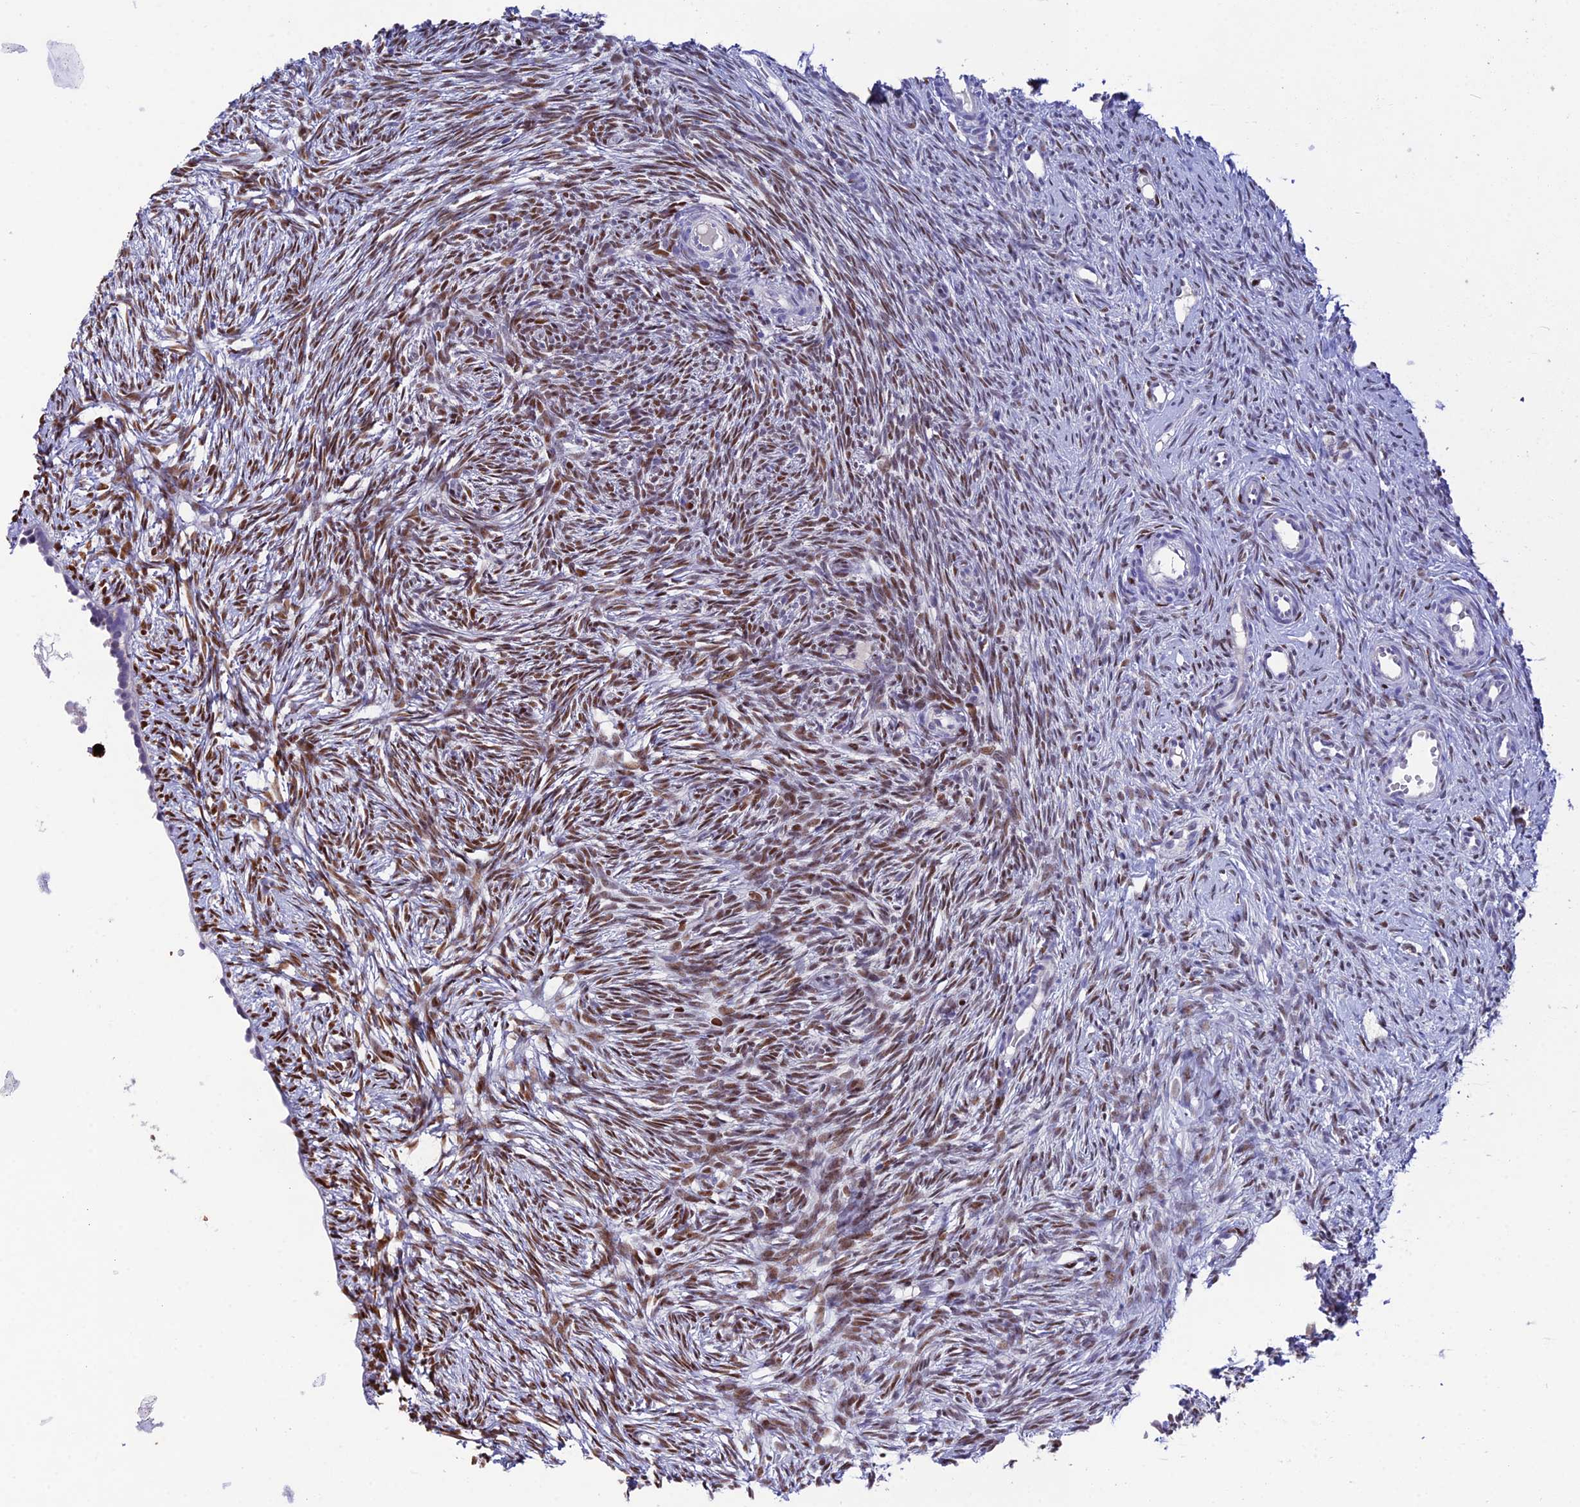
{"staining": {"intensity": "negative", "quantity": "none", "location": "none"}, "tissue": "ovary", "cell_type": "Follicle cells", "image_type": "normal", "snomed": [{"axis": "morphology", "description": "Normal tissue, NOS"}, {"axis": "topography", "description": "Ovary"}], "caption": "Immunohistochemical staining of benign ovary shows no significant staining in follicle cells. The staining is performed using DAB (3,3'-diaminobenzidine) brown chromogen with nuclei counter-stained in using hematoxylin.", "gene": "HIC1", "patient": {"sex": "female", "age": 51}}